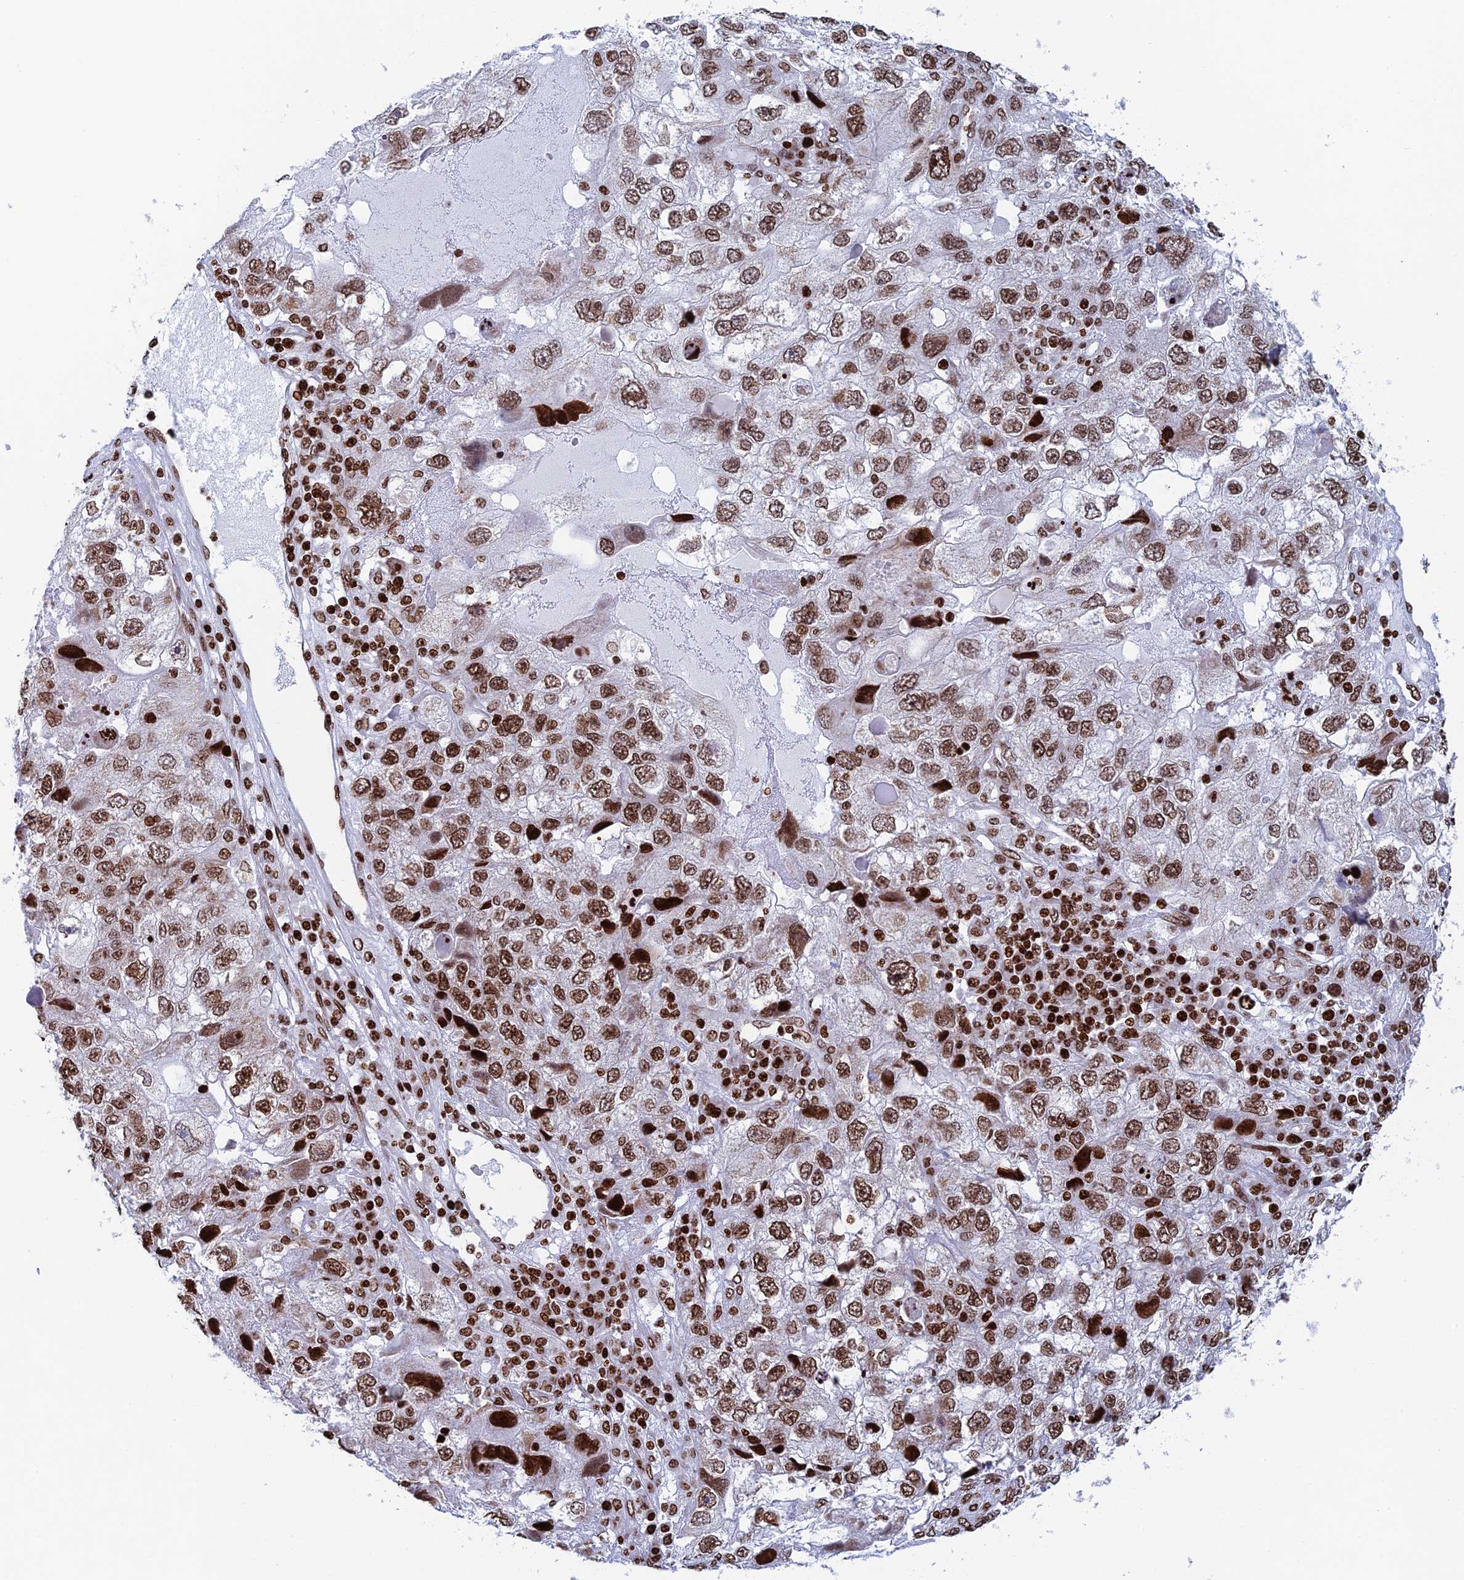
{"staining": {"intensity": "moderate", "quantity": ">75%", "location": "nuclear"}, "tissue": "endometrial cancer", "cell_type": "Tumor cells", "image_type": "cancer", "snomed": [{"axis": "morphology", "description": "Adenocarcinoma, NOS"}, {"axis": "topography", "description": "Endometrium"}], "caption": "Endometrial cancer stained with DAB immunohistochemistry (IHC) demonstrates medium levels of moderate nuclear positivity in about >75% of tumor cells.", "gene": "RPAP1", "patient": {"sex": "female", "age": 49}}